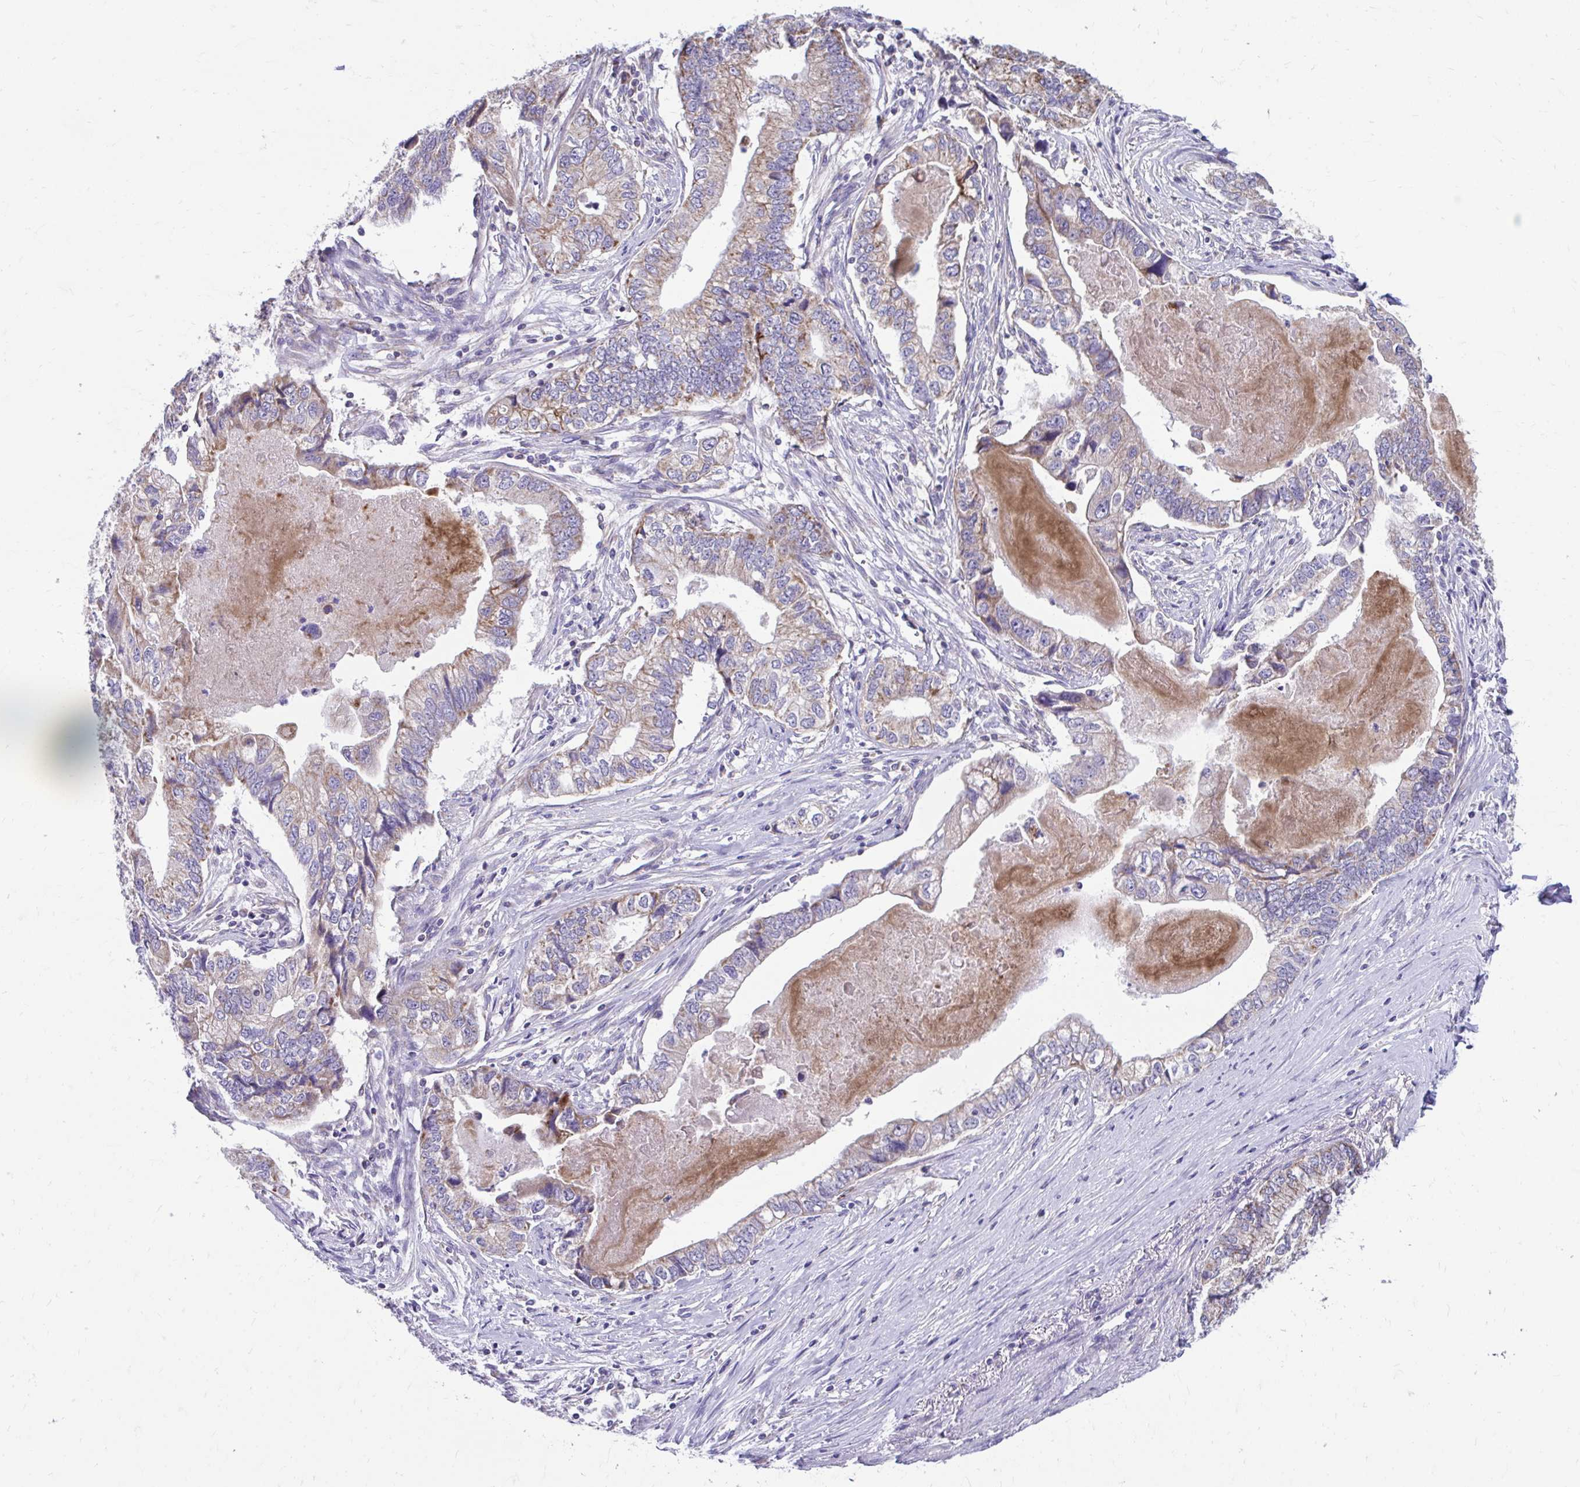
{"staining": {"intensity": "weak", "quantity": "25%-75%", "location": "cytoplasmic/membranous"}, "tissue": "stomach cancer", "cell_type": "Tumor cells", "image_type": "cancer", "snomed": [{"axis": "morphology", "description": "Adenocarcinoma, NOS"}, {"axis": "topography", "description": "Pancreas"}, {"axis": "topography", "description": "Stomach, upper"}], "caption": "Human stomach cancer (adenocarcinoma) stained with a brown dye reveals weak cytoplasmic/membranous positive staining in about 25%-75% of tumor cells.", "gene": "LINGO4", "patient": {"sex": "male", "age": 77}}